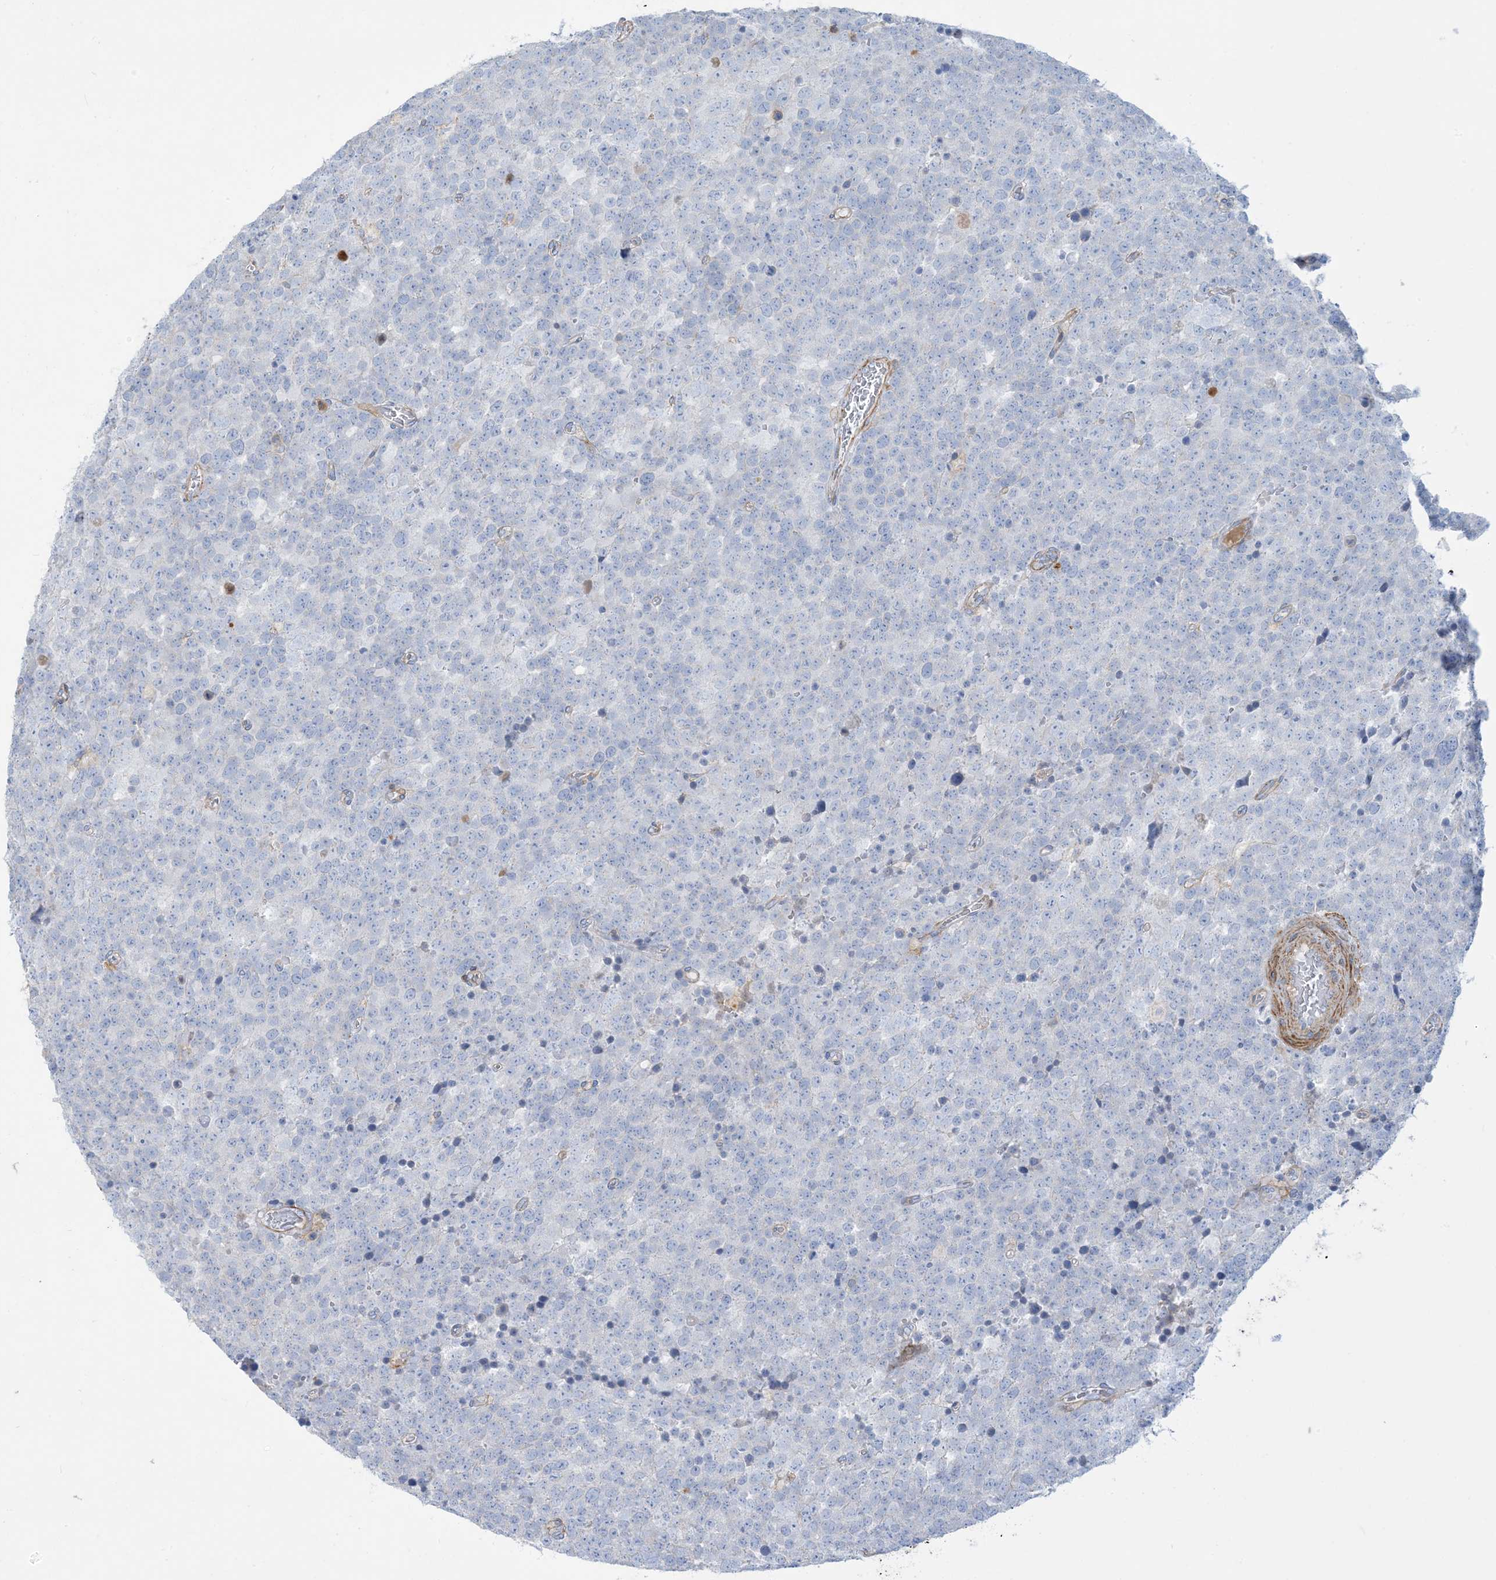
{"staining": {"intensity": "negative", "quantity": "none", "location": "none"}, "tissue": "testis cancer", "cell_type": "Tumor cells", "image_type": "cancer", "snomed": [{"axis": "morphology", "description": "Seminoma, NOS"}, {"axis": "topography", "description": "Testis"}], "caption": "DAB (3,3'-diaminobenzidine) immunohistochemical staining of testis cancer demonstrates no significant positivity in tumor cells.", "gene": "GTF3C2", "patient": {"sex": "male", "age": 71}}